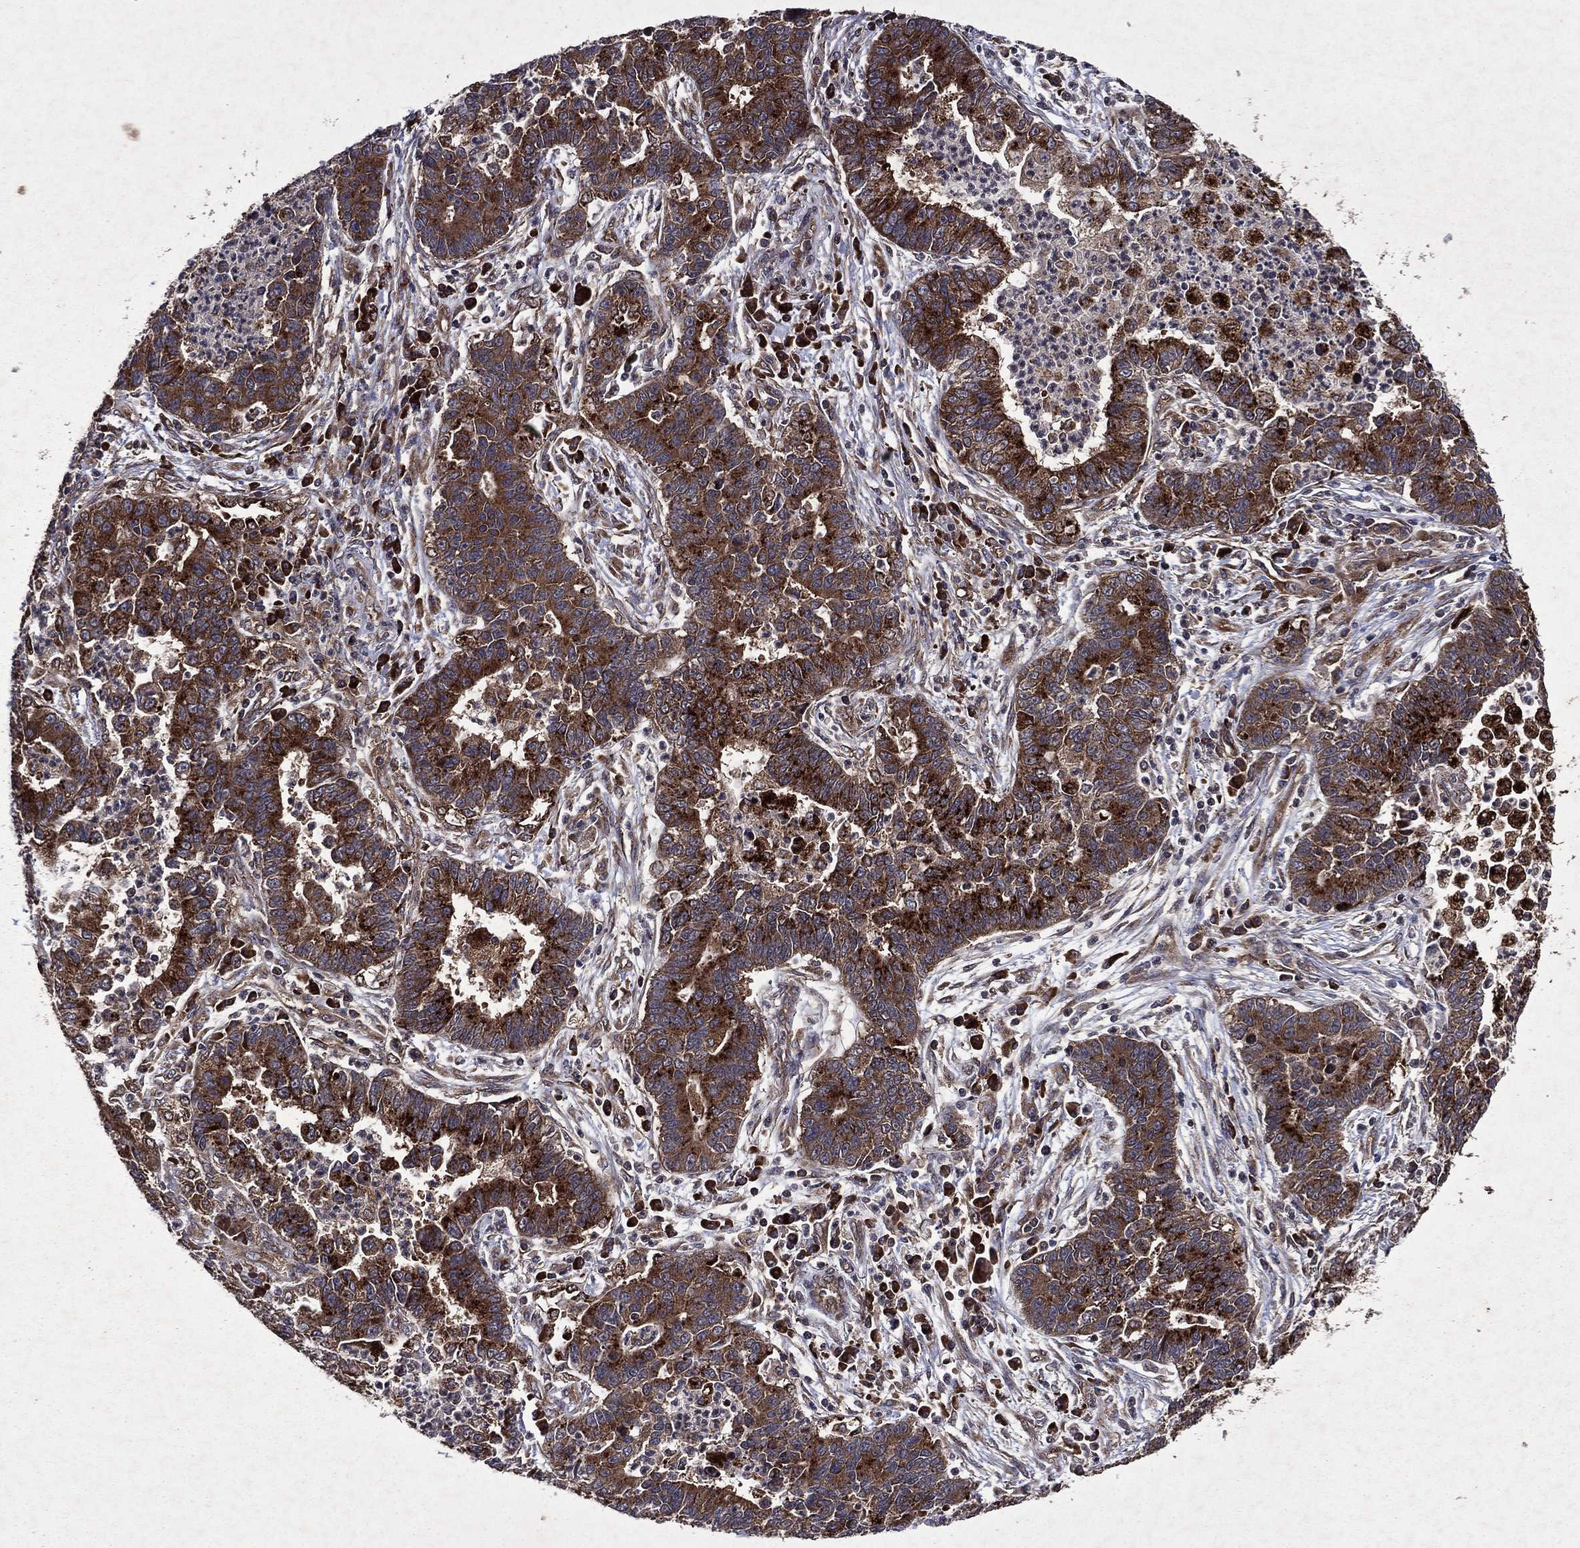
{"staining": {"intensity": "strong", "quantity": ">75%", "location": "cytoplasmic/membranous"}, "tissue": "lung cancer", "cell_type": "Tumor cells", "image_type": "cancer", "snomed": [{"axis": "morphology", "description": "Adenocarcinoma, NOS"}, {"axis": "topography", "description": "Lung"}], "caption": "Approximately >75% of tumor cells in lung cancer show strong cytoplasmic/membranous protein expression as visualized by brown immunohistochemical staining.", "gene": "EIF2B4", "patient": {"sex": "female", "age": 57}}